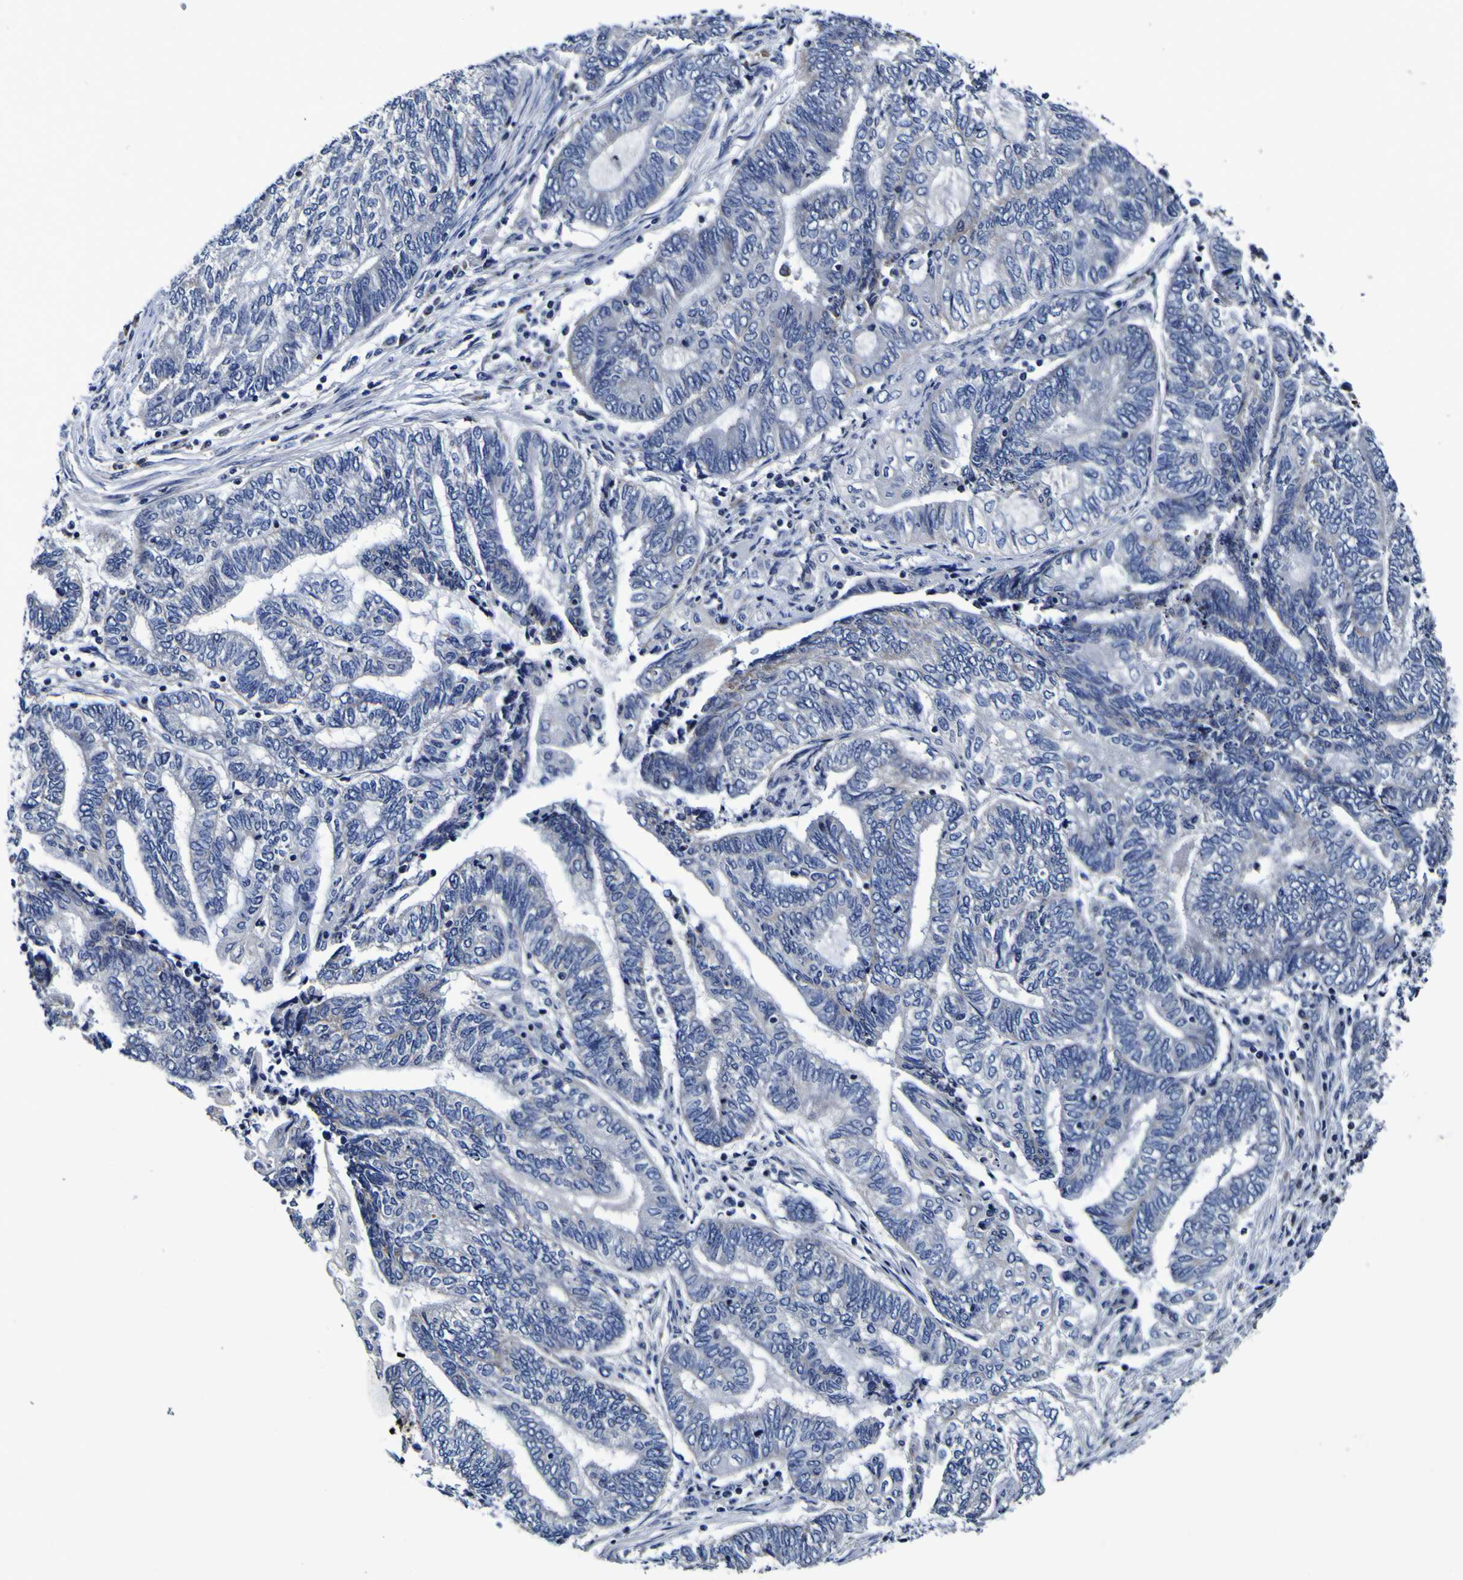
{"staining": {"intensity": "negative", "quantity": "none", "location": "none"}, "tissue": "endometrial cancer", "cell_type": "Tumor cells", "image_type": "cancer", "snomed": [{"axis": "morphology", "description": "Adenocarcinoma, NOS"}, {"axis": "topography", "description": "Uterus"}, {"axis": "topography", "description": "Endometrium"}], "caption": "The histopathology image demonstrates no significant staining in tumor cells of adenocarcinoma (endometrial). (Immunohistochemistry, brightfield microscopy, high magnification).", "gene": "PANK4", "patient": {"sex": "female", "age": 70}}